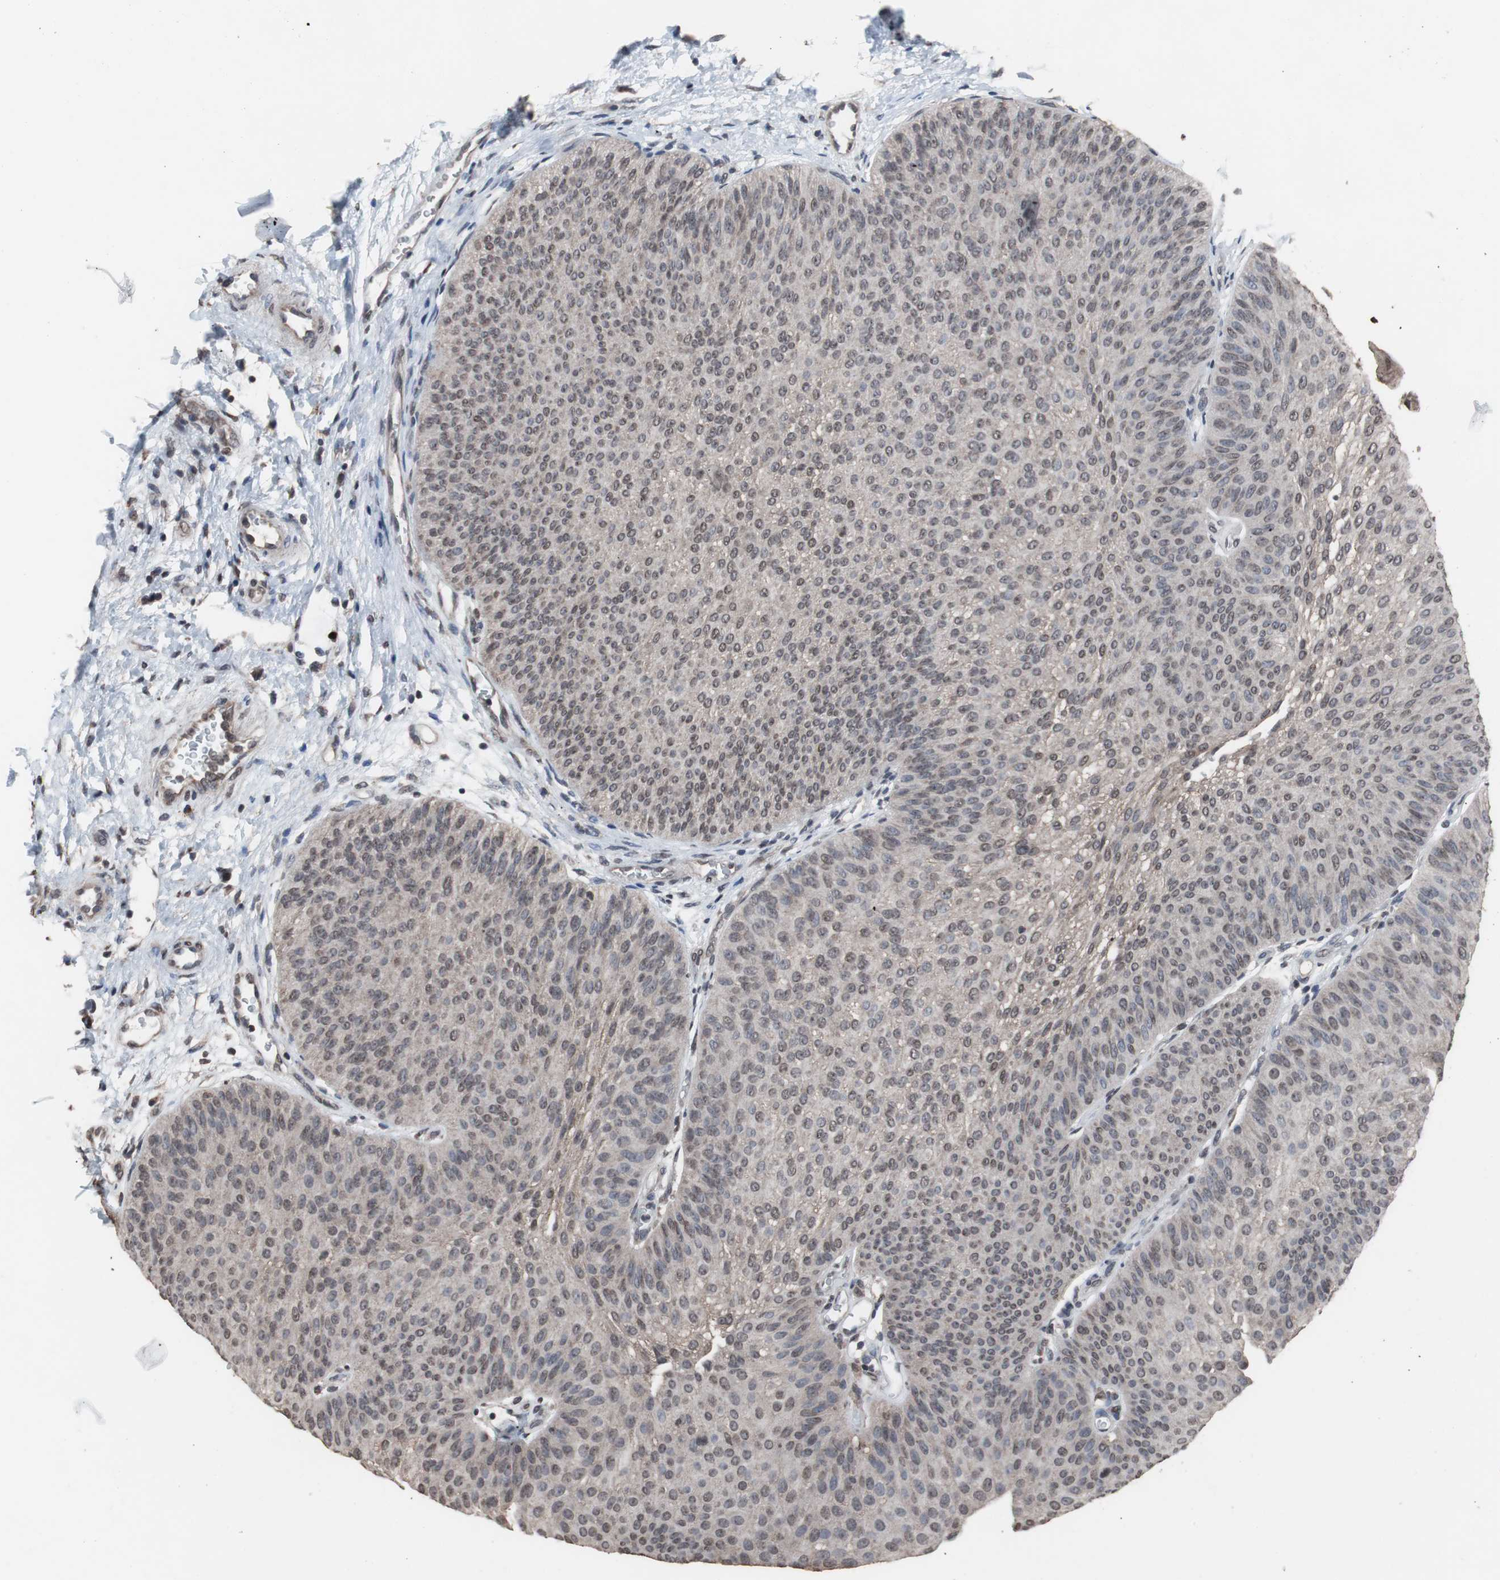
{"staining": {"intensity": "weak", "quantity": ">75%", "location": "cytoplasmic/membranous,nuclear"}, "tissue": "urothelial cancer", "cell_type": "Tumor cells", "image_type": "cancer", "snomed": [{"axis": "morphology", "description": "Urothelial carcinoma, Low grade"}, {"axis": "topography", "description": "Urinary bladder"}], "caption": "About >75% of tumor cells in human urothelial cancer exhibit weak cytoplasmic/membranous and nuclear protein expression as visualized by brown immunohistochemical staining.", "gene": "MED27", "patient": {"sex": "female", "age": 60}}